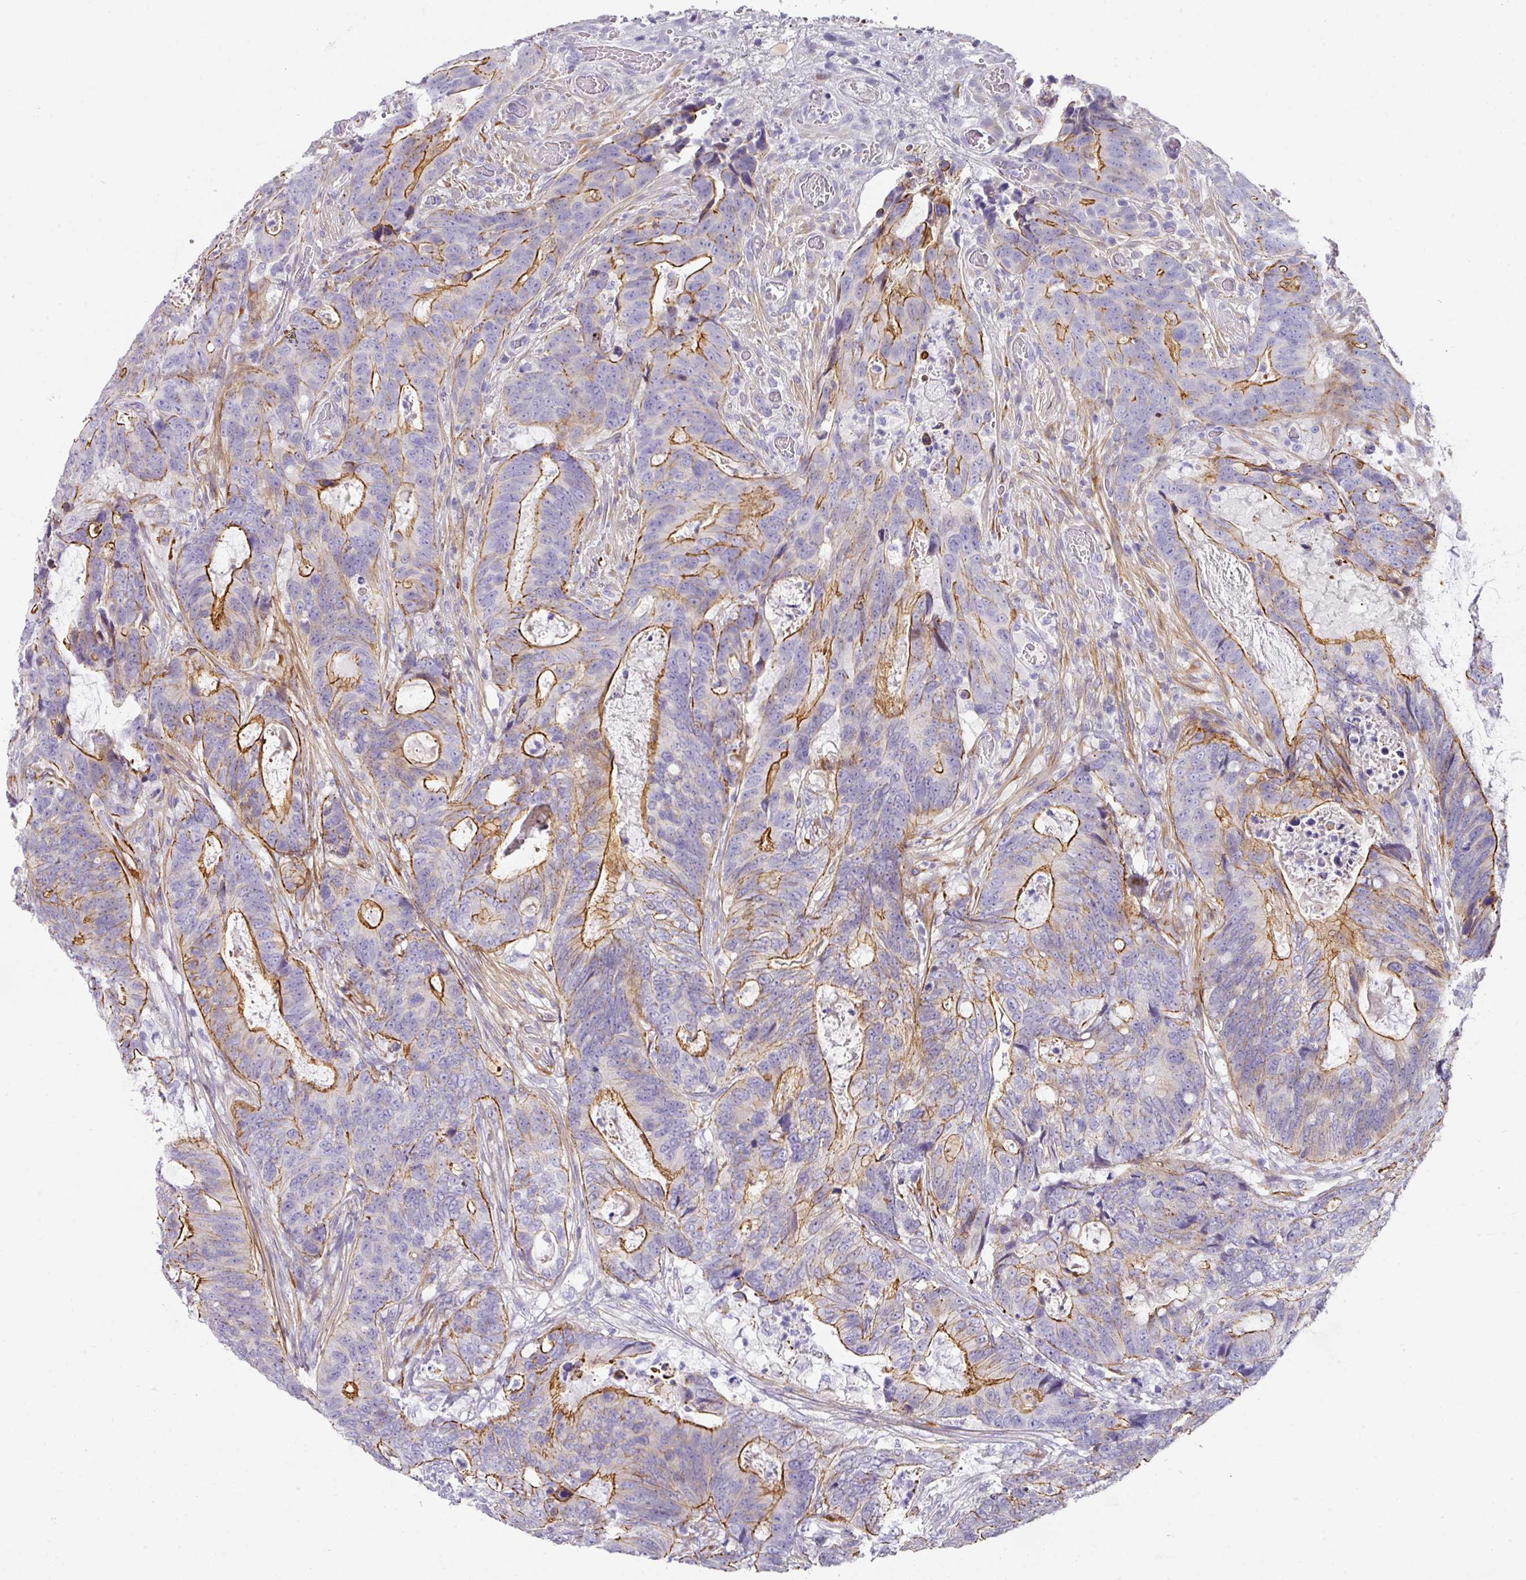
{"staining": {"intensity": "strong", "quantity": "25%-75%", "location": "cytoplasmic/membranous"}, "tissue": "colorectal cancer", "cell_type": "Tumor cells", "image_type": "cancer", "snomed": [{"axis": "morphology", "description": "Adenocarcinoma, NOS"}, {"axis": "topography", "description": "Colon"}], "caption": "Tumor cells reveal strong cytoplasmic/membranous staining in approximately 25%-75% of cells in colorectal adenocarcinoma.", "gene": "ANKRD29", "patient": {"sex": "female", "age": 82}}